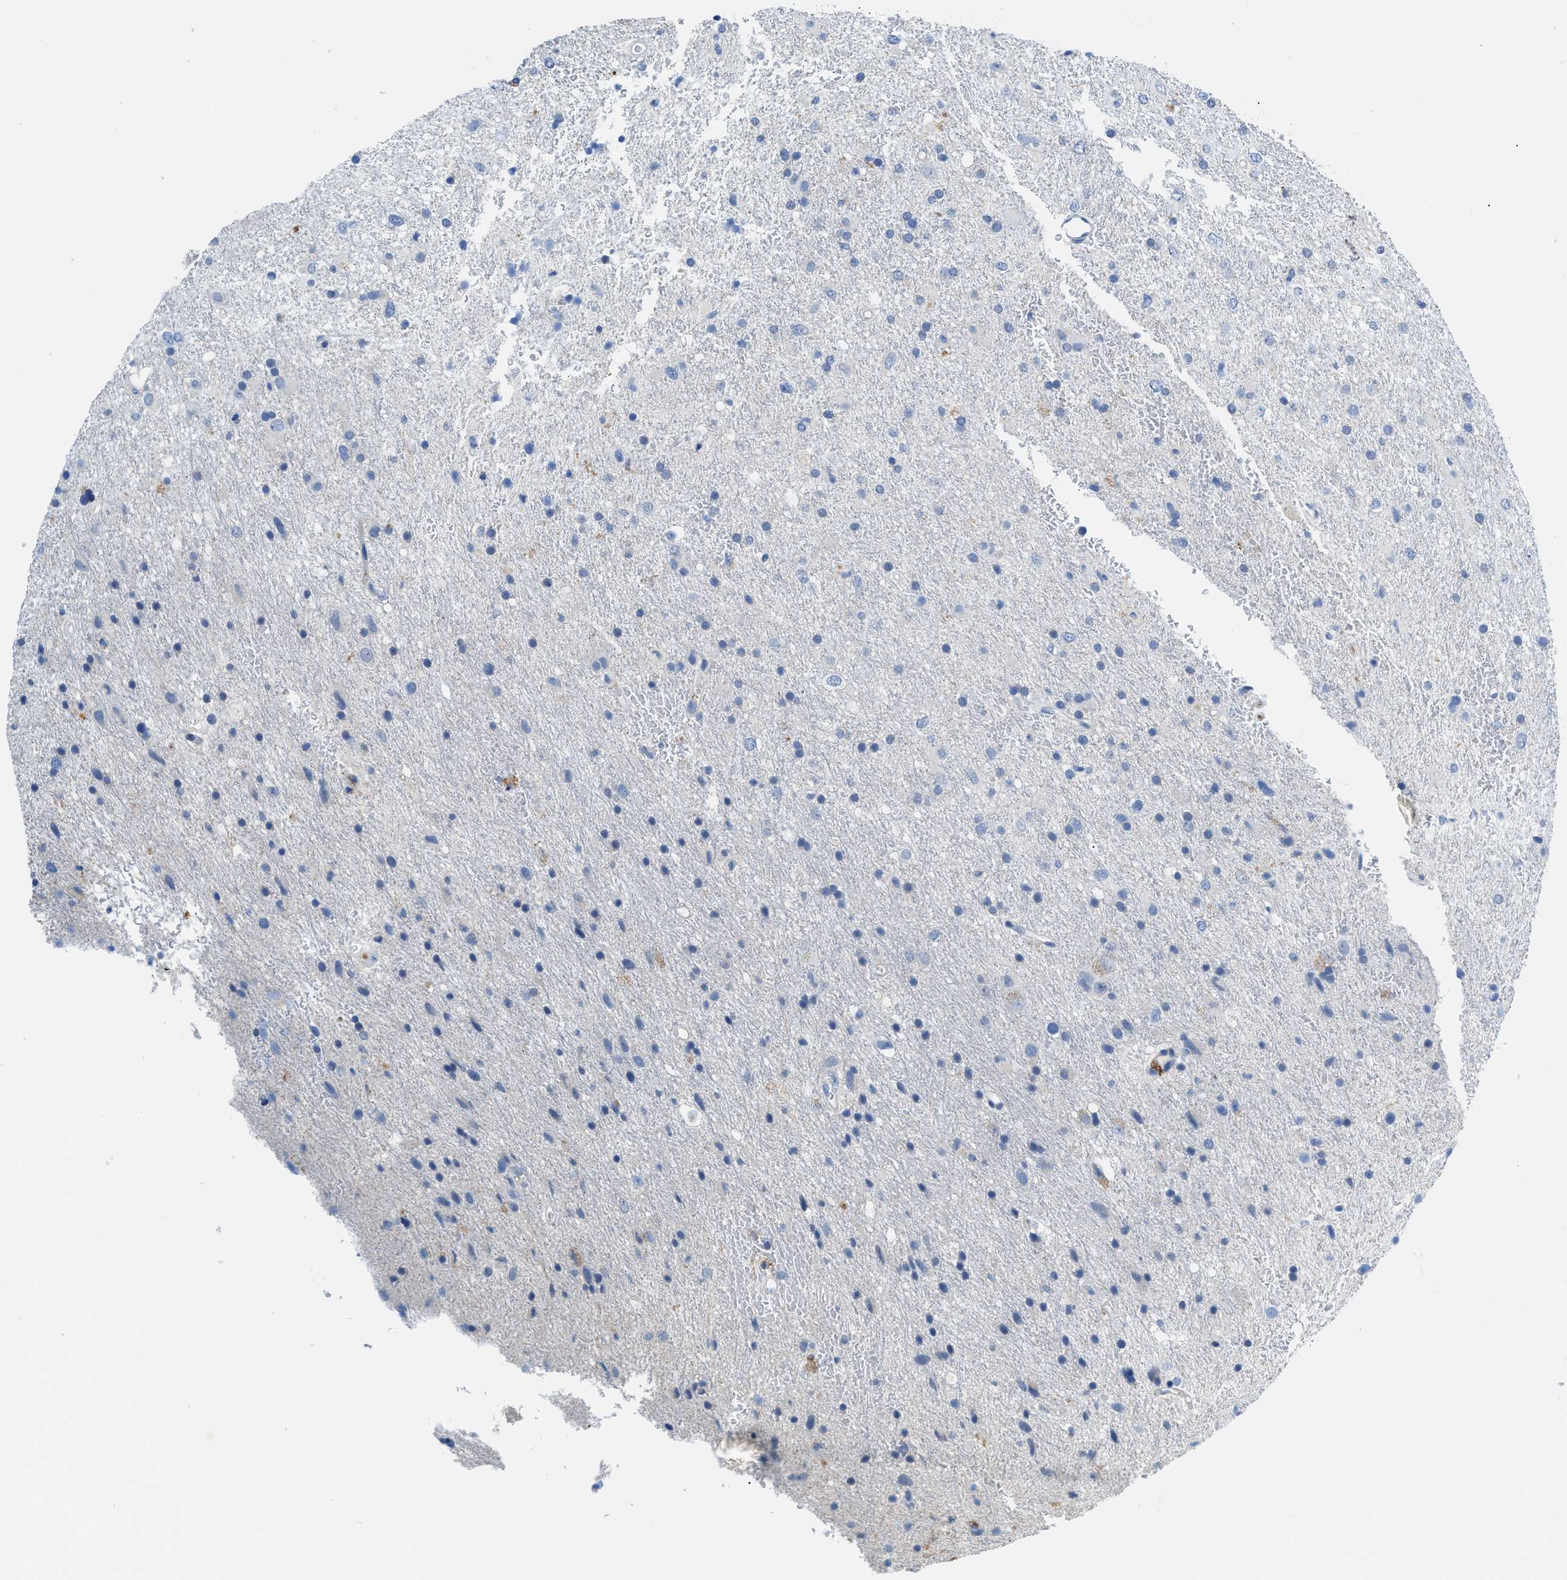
{"staining": {"intensity": "negative", "quantity": "none", "location": "none"}, "tissue": "glioma", "cell_type": "Tumor cells", "image_type": "cancer", "snomed": [{"axis": "morphology", "description": "Glioma, malignant, Low grade"}, {"axis": "topography", "description": "Brain"}], "caption": "Immunohistochemistry of malignant glioma (low-grade) exhibits no staining in tumor cells.", "gene": "SLC10A6", "patient": {"sex": "male", "age": 77}}